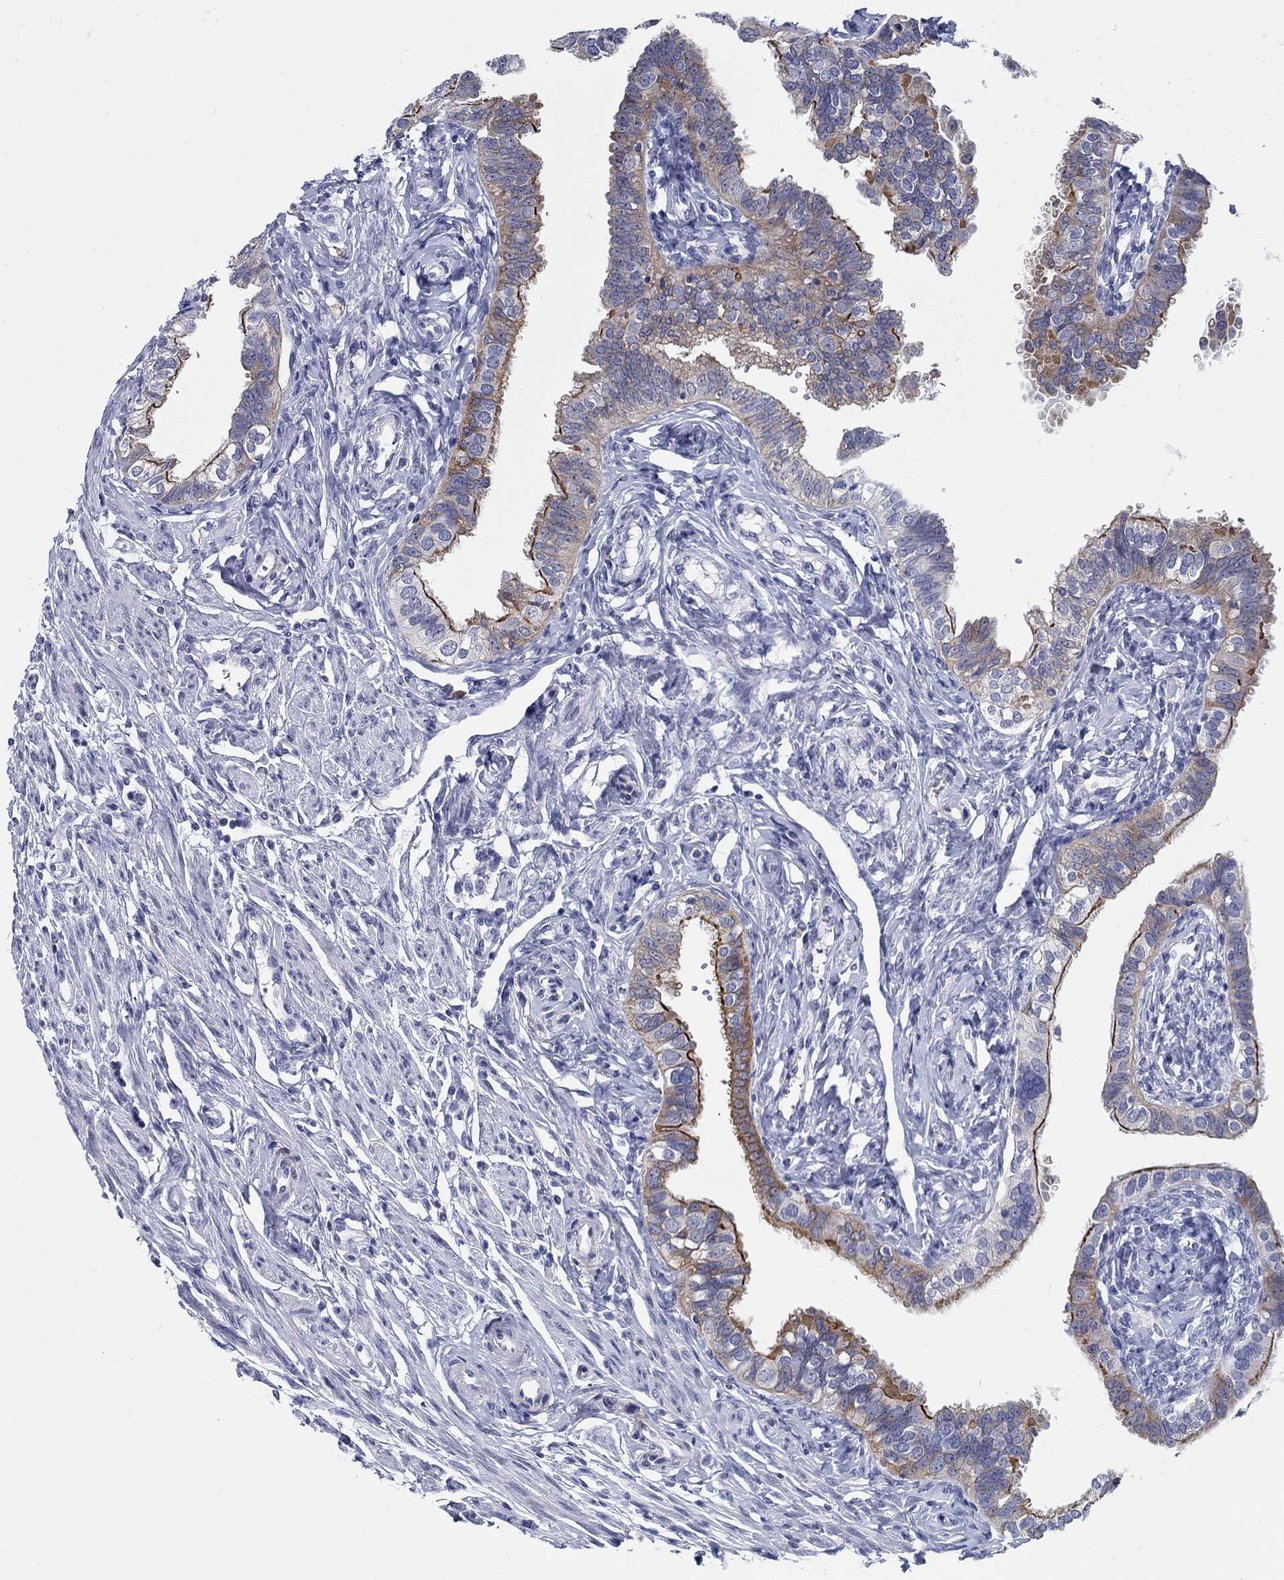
{"staining": {"intensity": "strong", "quantity": "25%-75%", "location": "cytoplasmic/membranous"}, "tissue": "fallopian tube", "cell_type": "Glandular cells", "image_type": "normal", "snomed": [{"axis": "morphology", "description": "Normal tissue, NOS"}, {"axis": "topography", "description": "Fallopian tube"}], "caption": "Immunohistochemical staining of normal human fallopian tube shows 25%-75% levels of strong cytoplasmic/membranous protein expression in about 25%-75% of glandular cells.", "gene": "RAP1GAP", "patient": {"sex": "female", "age": 54}}